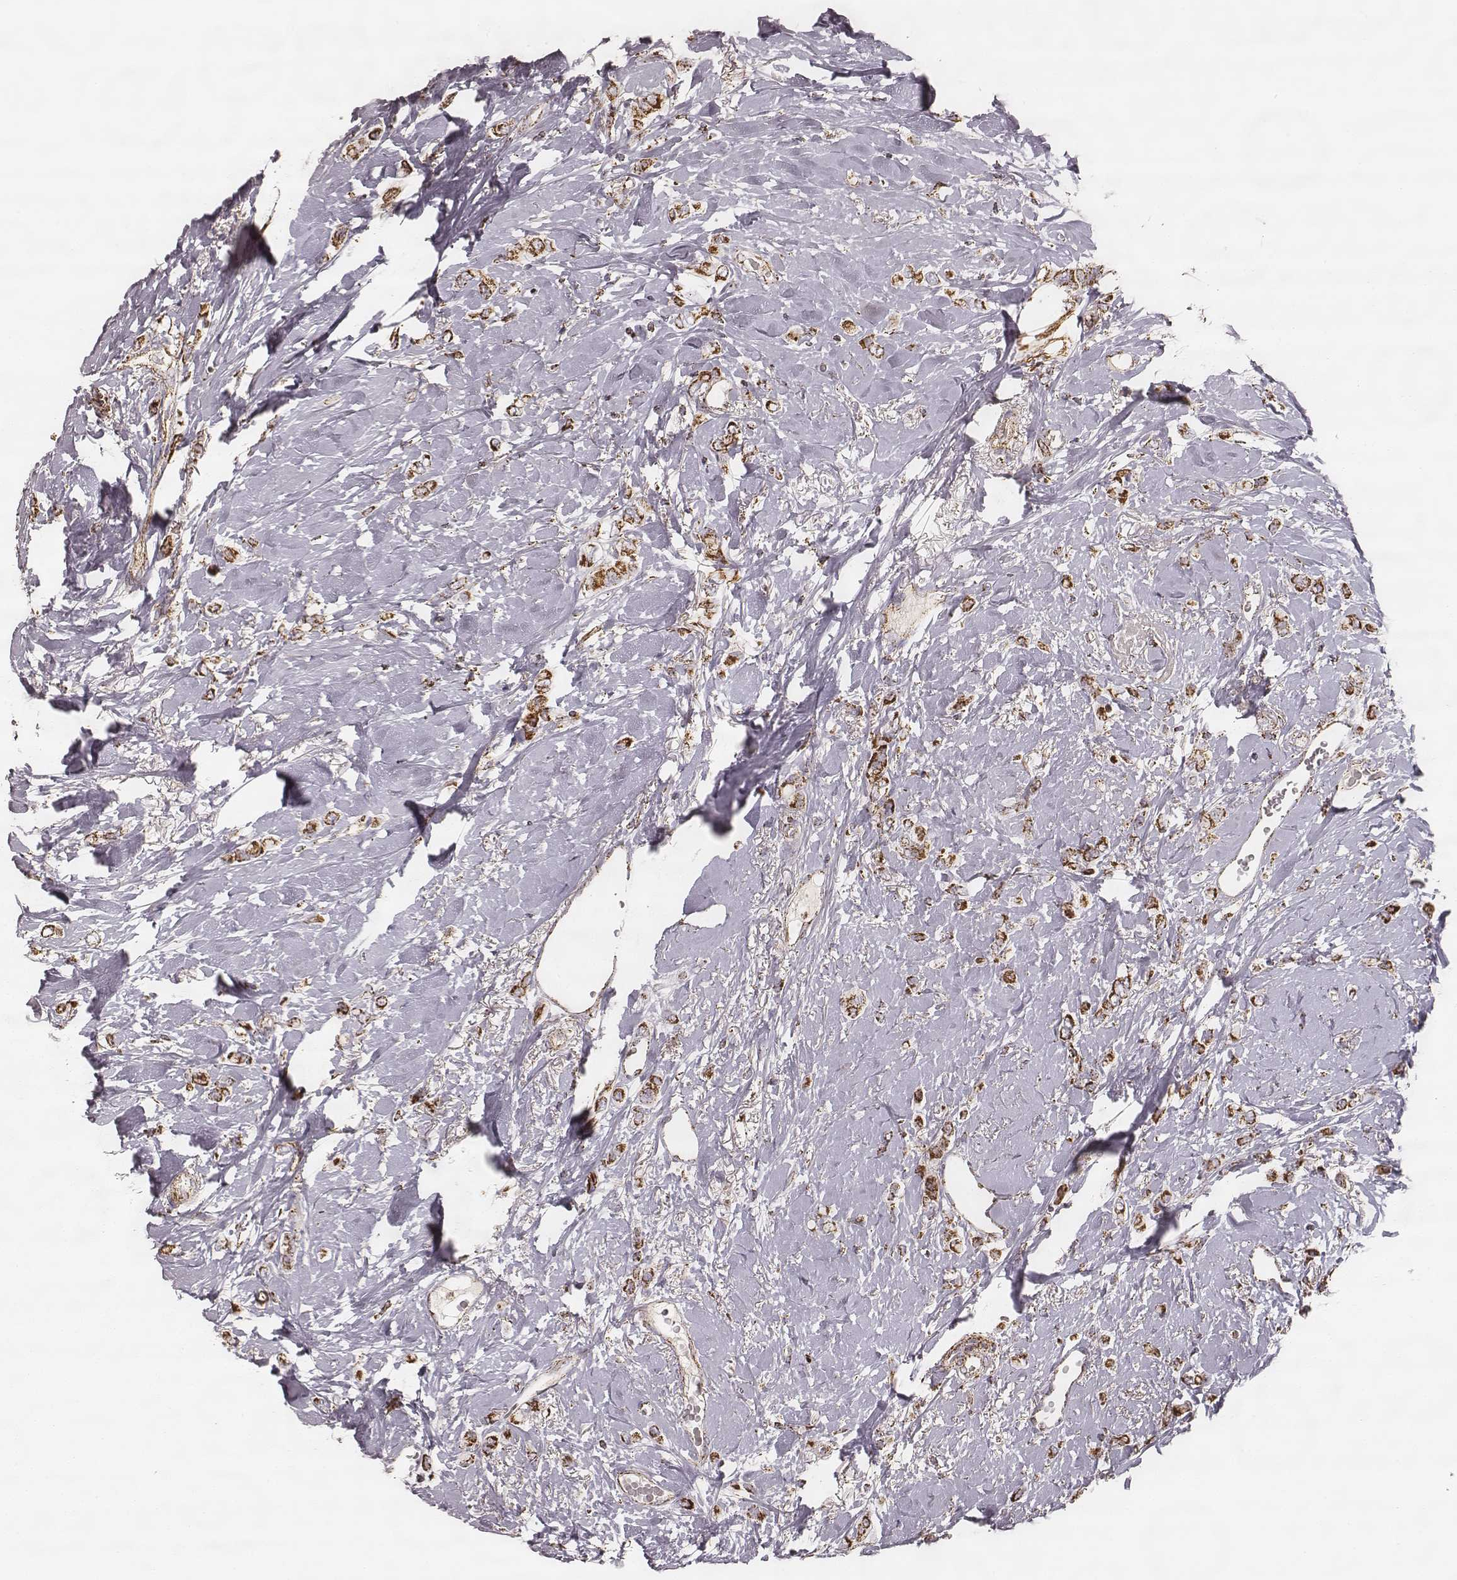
{"staining": {"intensity": "strong", "quantity": ">75%", "location": "cytoplasmic/membranous"}, "tissue": "breast cancer", "cell_type": "Tumor cells", "image_type": "cancer", "snomed": [{"axis": "morphology", "description": "Lobular carcinoma"}, {"axis": "topography", "description": "Breast"}], "caption": "Immunohistochemical staining of human breast lobular carcinoma exhibits high levels of strong cytoplasmic/membranous protein expression in approximately >75% of tumor cells.", "gene": "CS", "patient": {"sex": "female", "age": 66}}